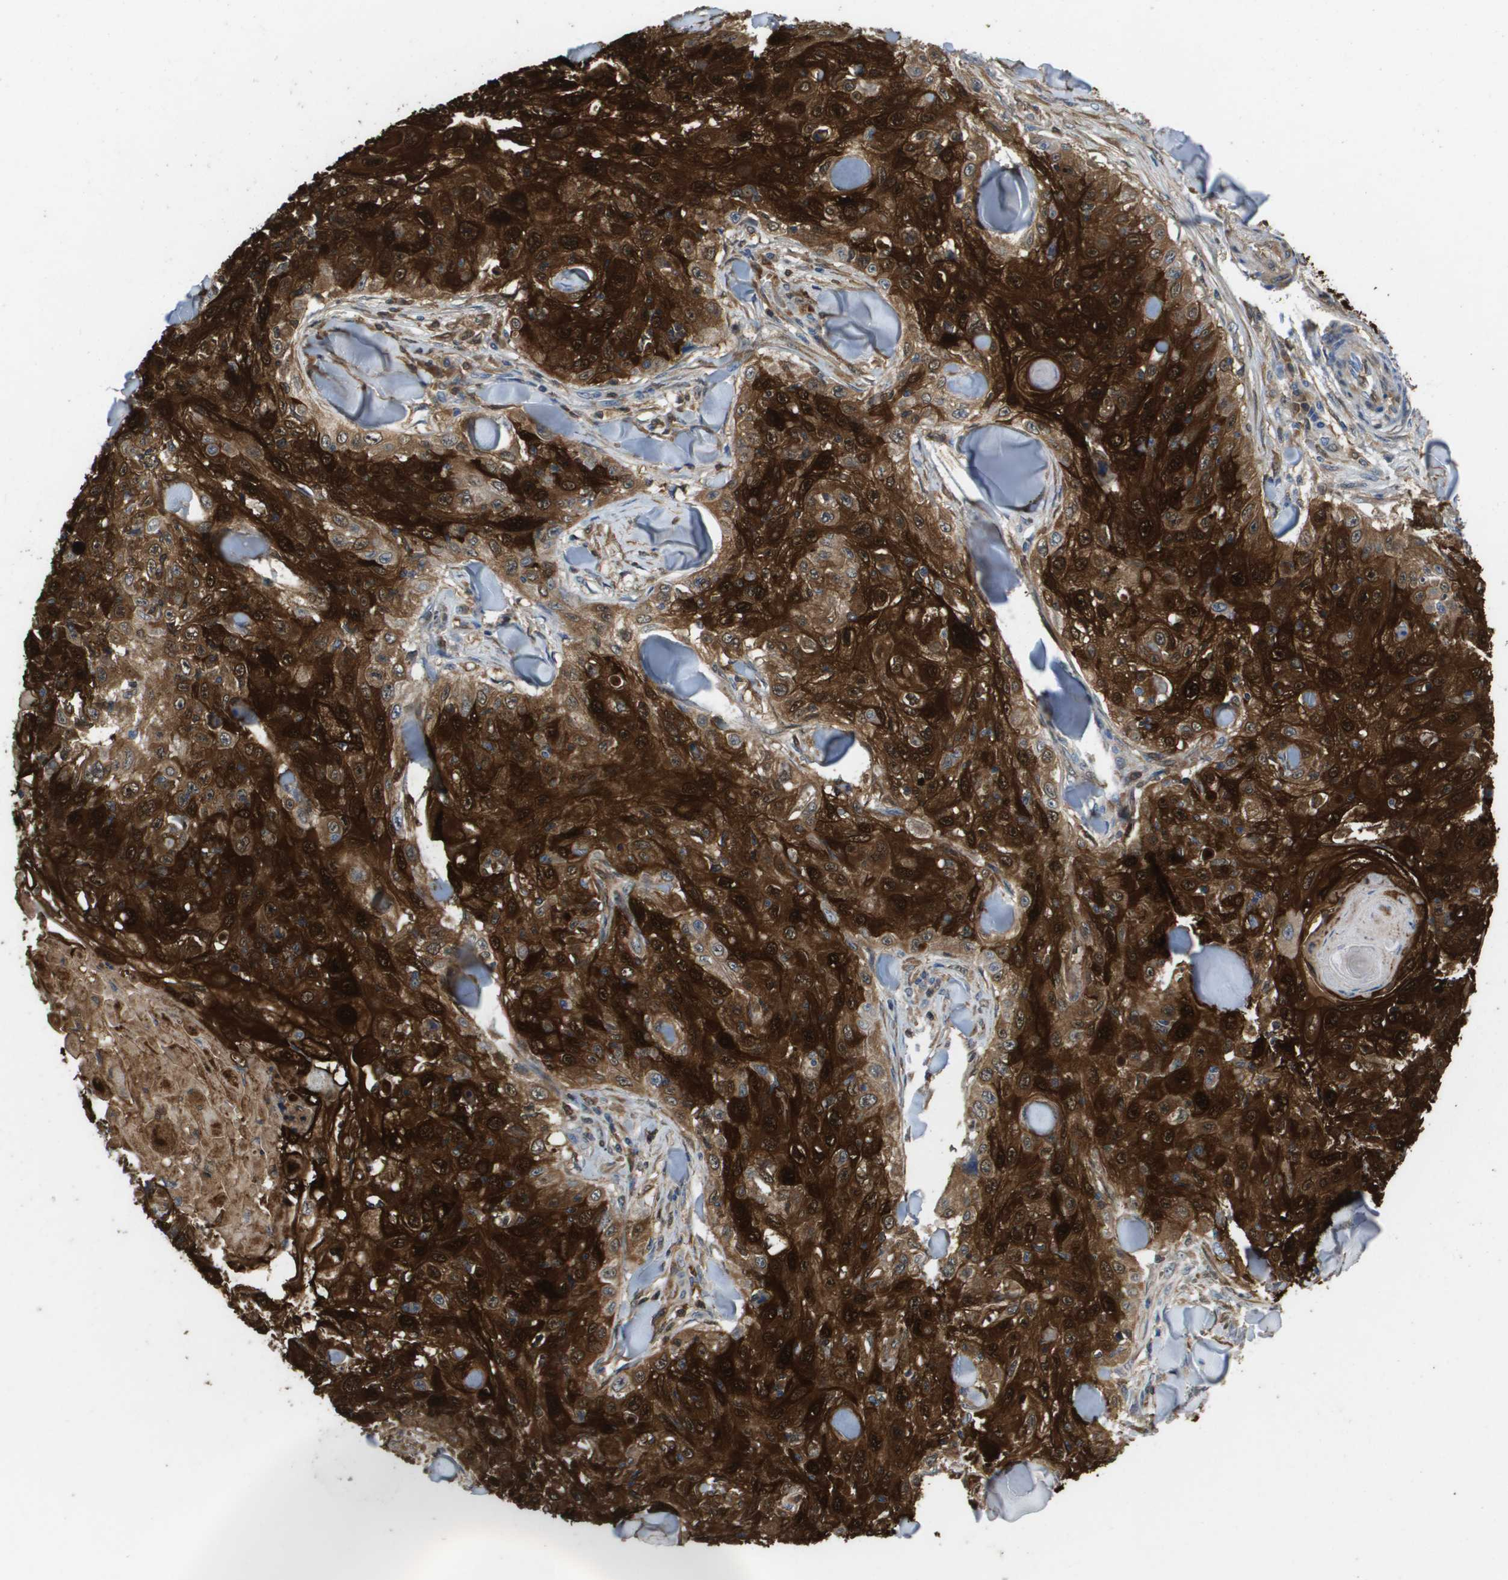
{"staining": {"intensity": "strong", "quantity": ">75%", "location": "cytoplasmic/membranous"}, "tissue": "skin cancer", "cell_type": "Tumor cells", "image_type": "cancer", "snomed": [{"axis": "morphology", "description": "Squamous cell carcinoma, NOS"}, {"axis": "topography", "description": "Skin"}], "caption": "Skin cancer (squamous cell carcinoma) was stained to show a protein in brown. There is high levels of strong cytoplasmic/membranous staining in about >75% of tumor cells.", "gene": "FABP5", "patient": {"sex": "male", "age": 86}}